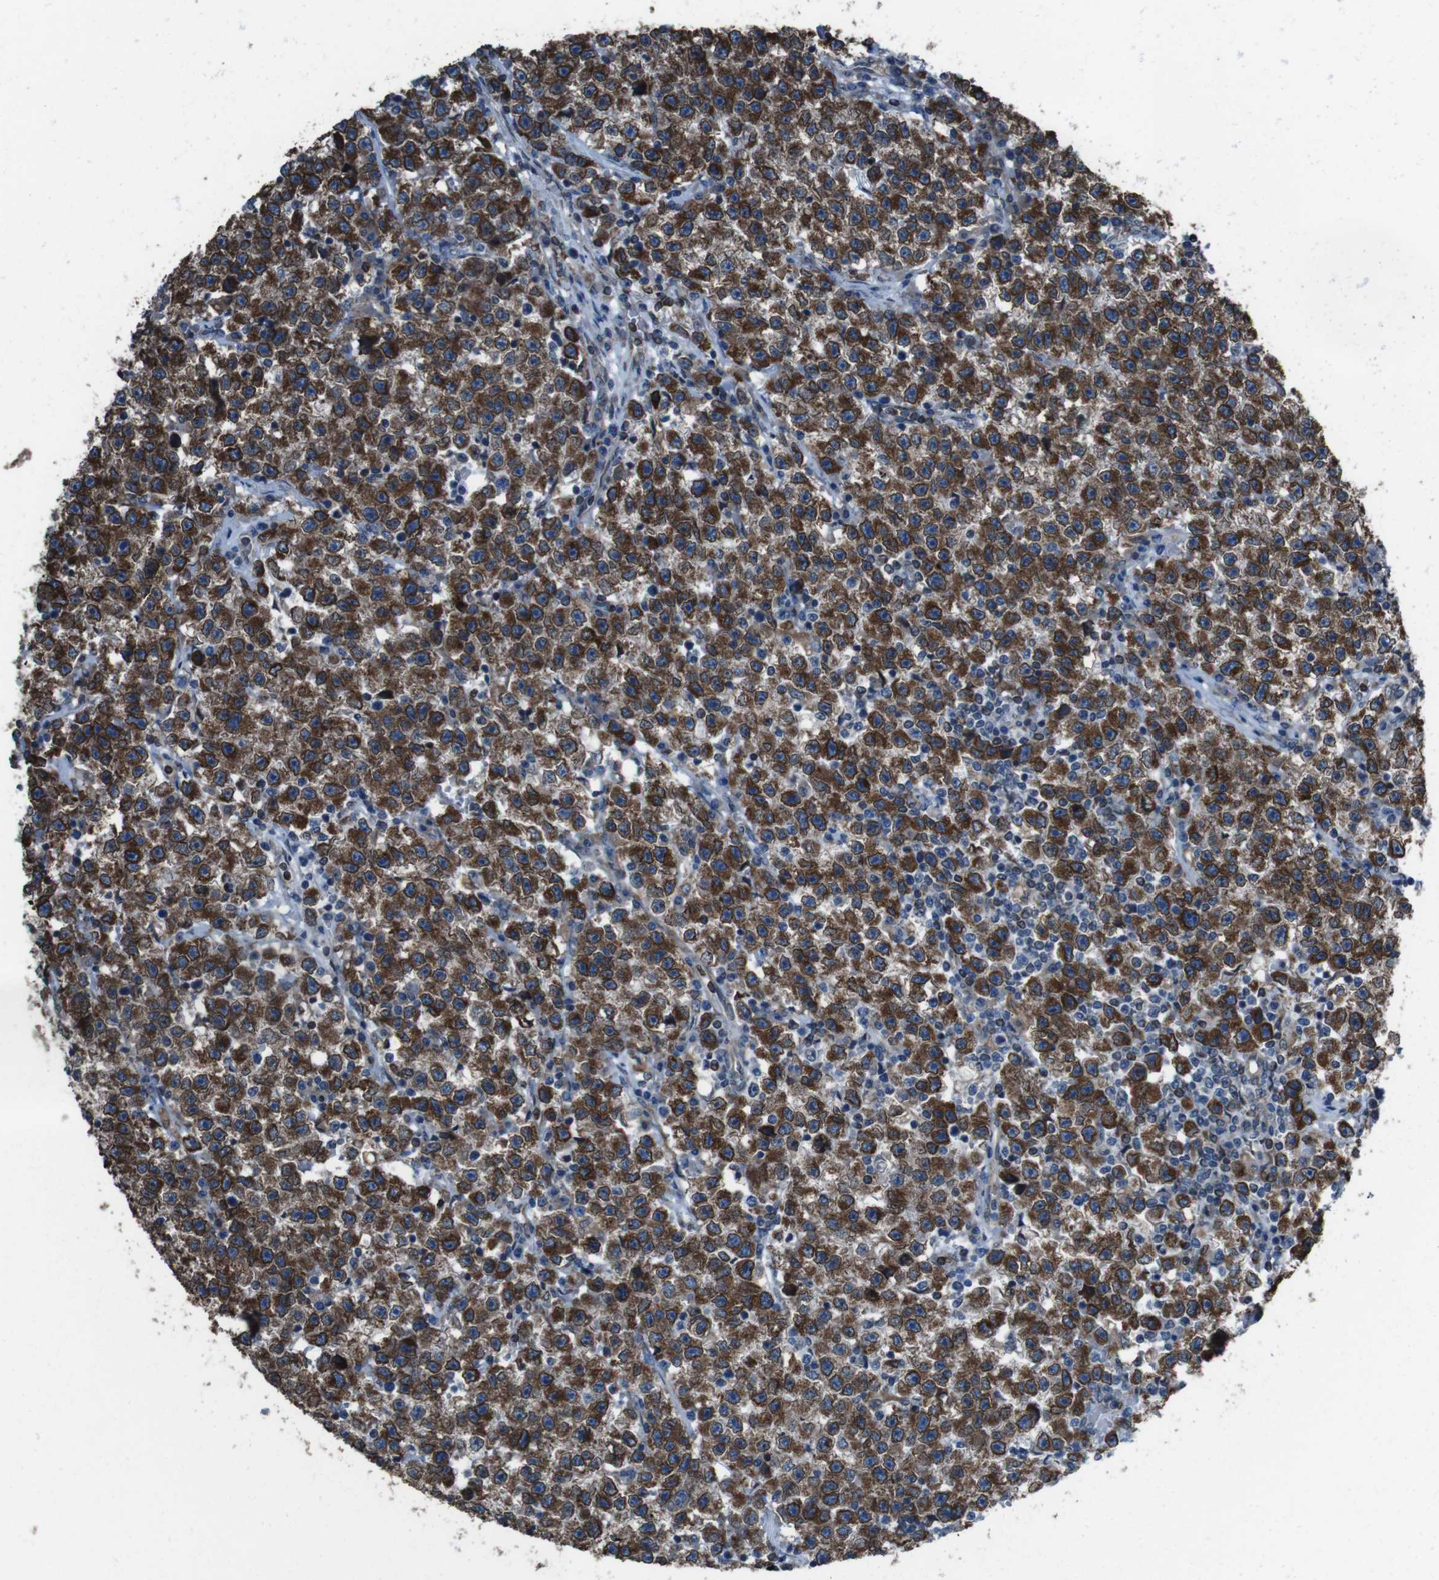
{"staining": {"intensity": "moderate", "quantity": ">75%", "location": "cytoplasmic/membranous,nuclear"}, "tissue": "testis cancer", "cell_type": "Tumor cells", "image_type": "cancer", "snomed": [{"axis": "morphology", "description": "Seminoma, NOS"}, {"axis": "topography", "description": "Testis"}], "caption": "This is a micrograph of immunohistochemistry staining of testis cancer, which shows moderate positivity in the cytoplasmic/membranous and nuclear of tumor cells.", "gene": "APMAP", "patient": {"sex": "male", "age": 22}}